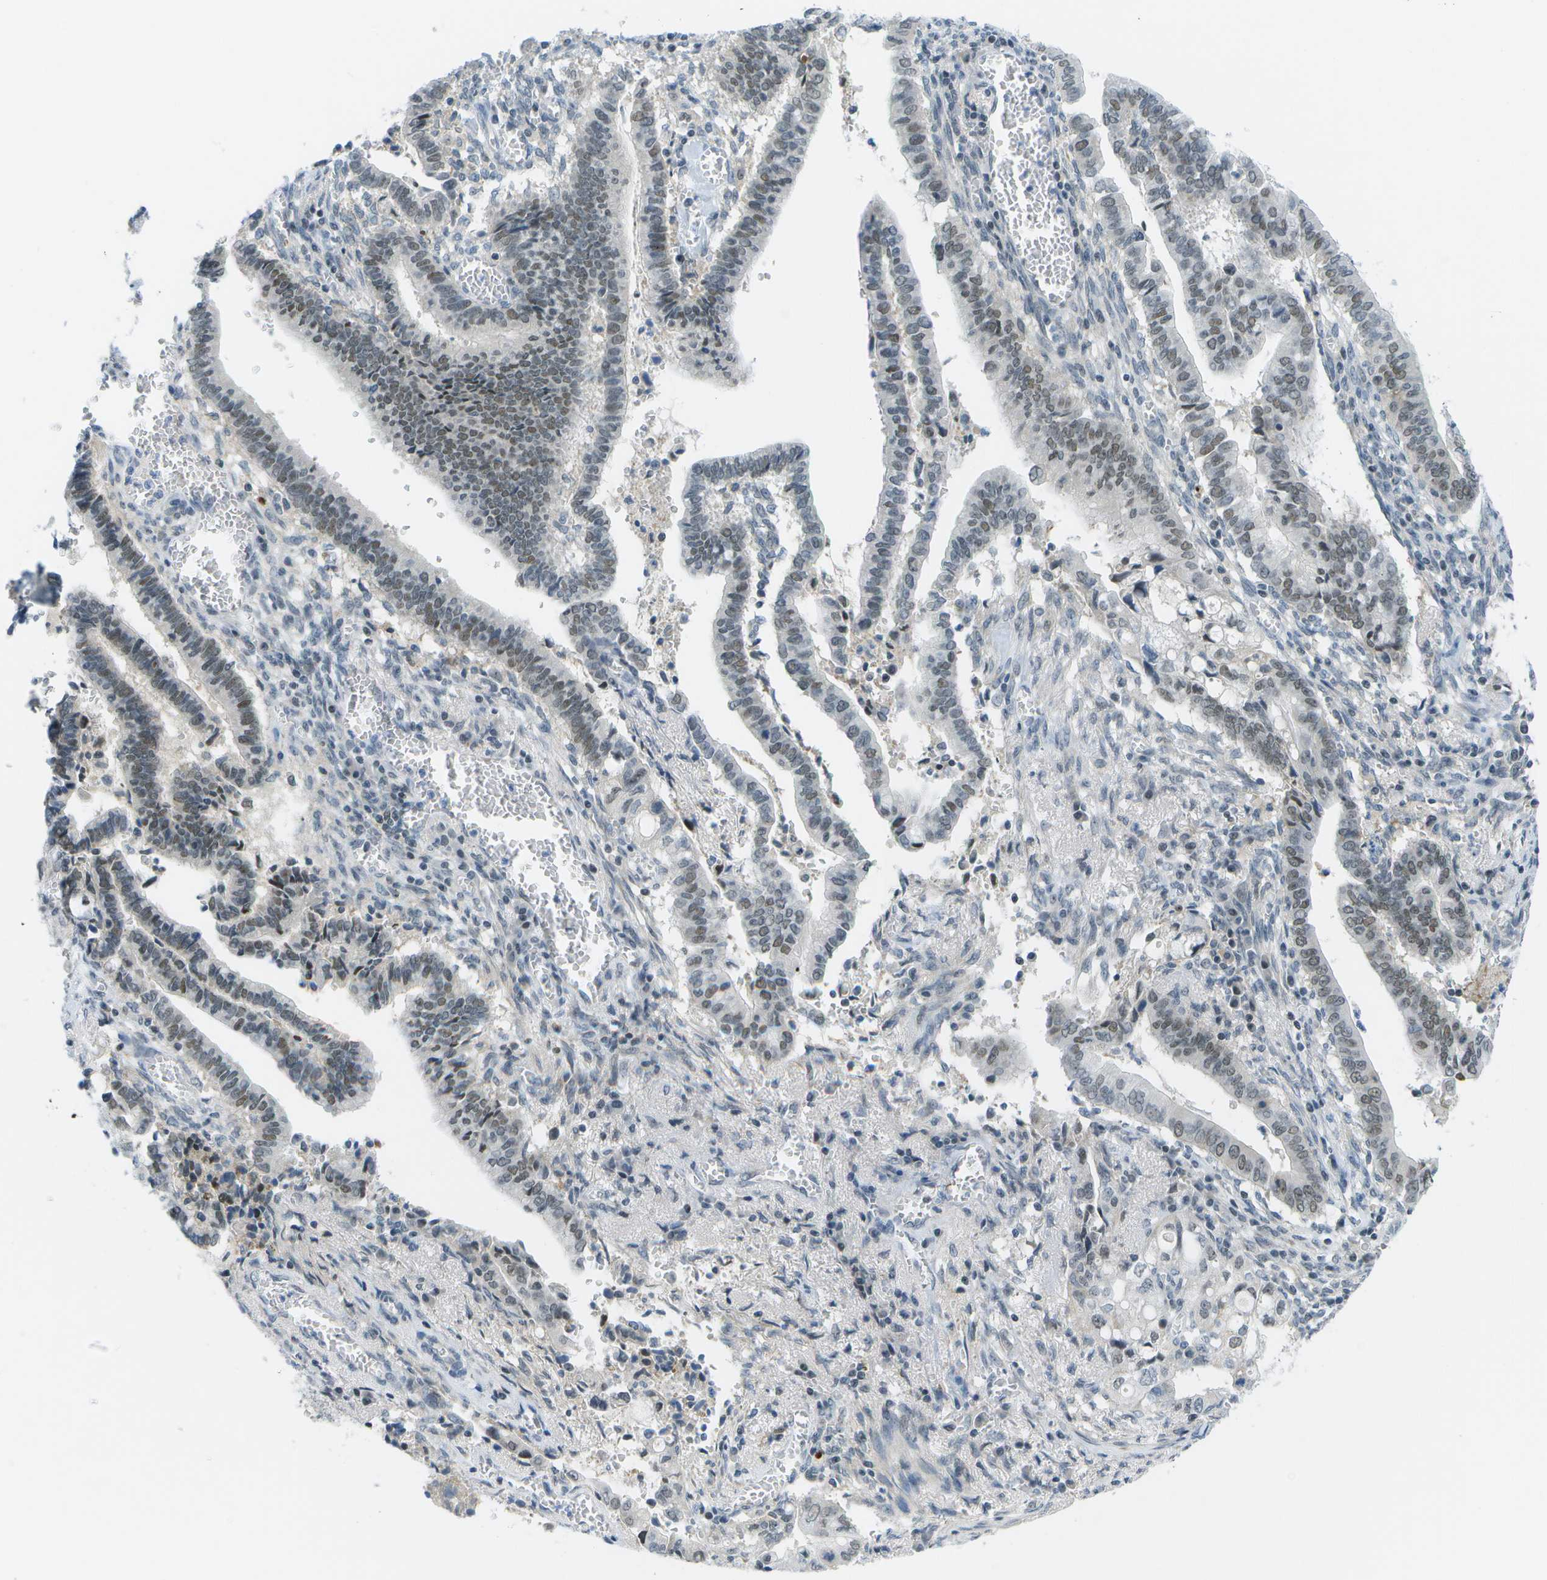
{"staining": {"intensity": "weak", "quantity": "25%-75%", "location": "nuclear"}, "tissue": "cervical cancer", "cell_type": "Tumor cells", "image_type": "cancer", "snomed": [{"axis": "morphology", "description": "Adenocarcinoma, NOS"}, {"axis": "topography", "description": "Cervix"}], "caption": "IHC histopathology image of human cervical cancer stained for a protein (brown), which demonstrates low levels of weak nuclear positivity in approximately 25%-75% of tumor cells.", "gene": "PITHD1", "patient": {"sex": "female", "age": 44}}